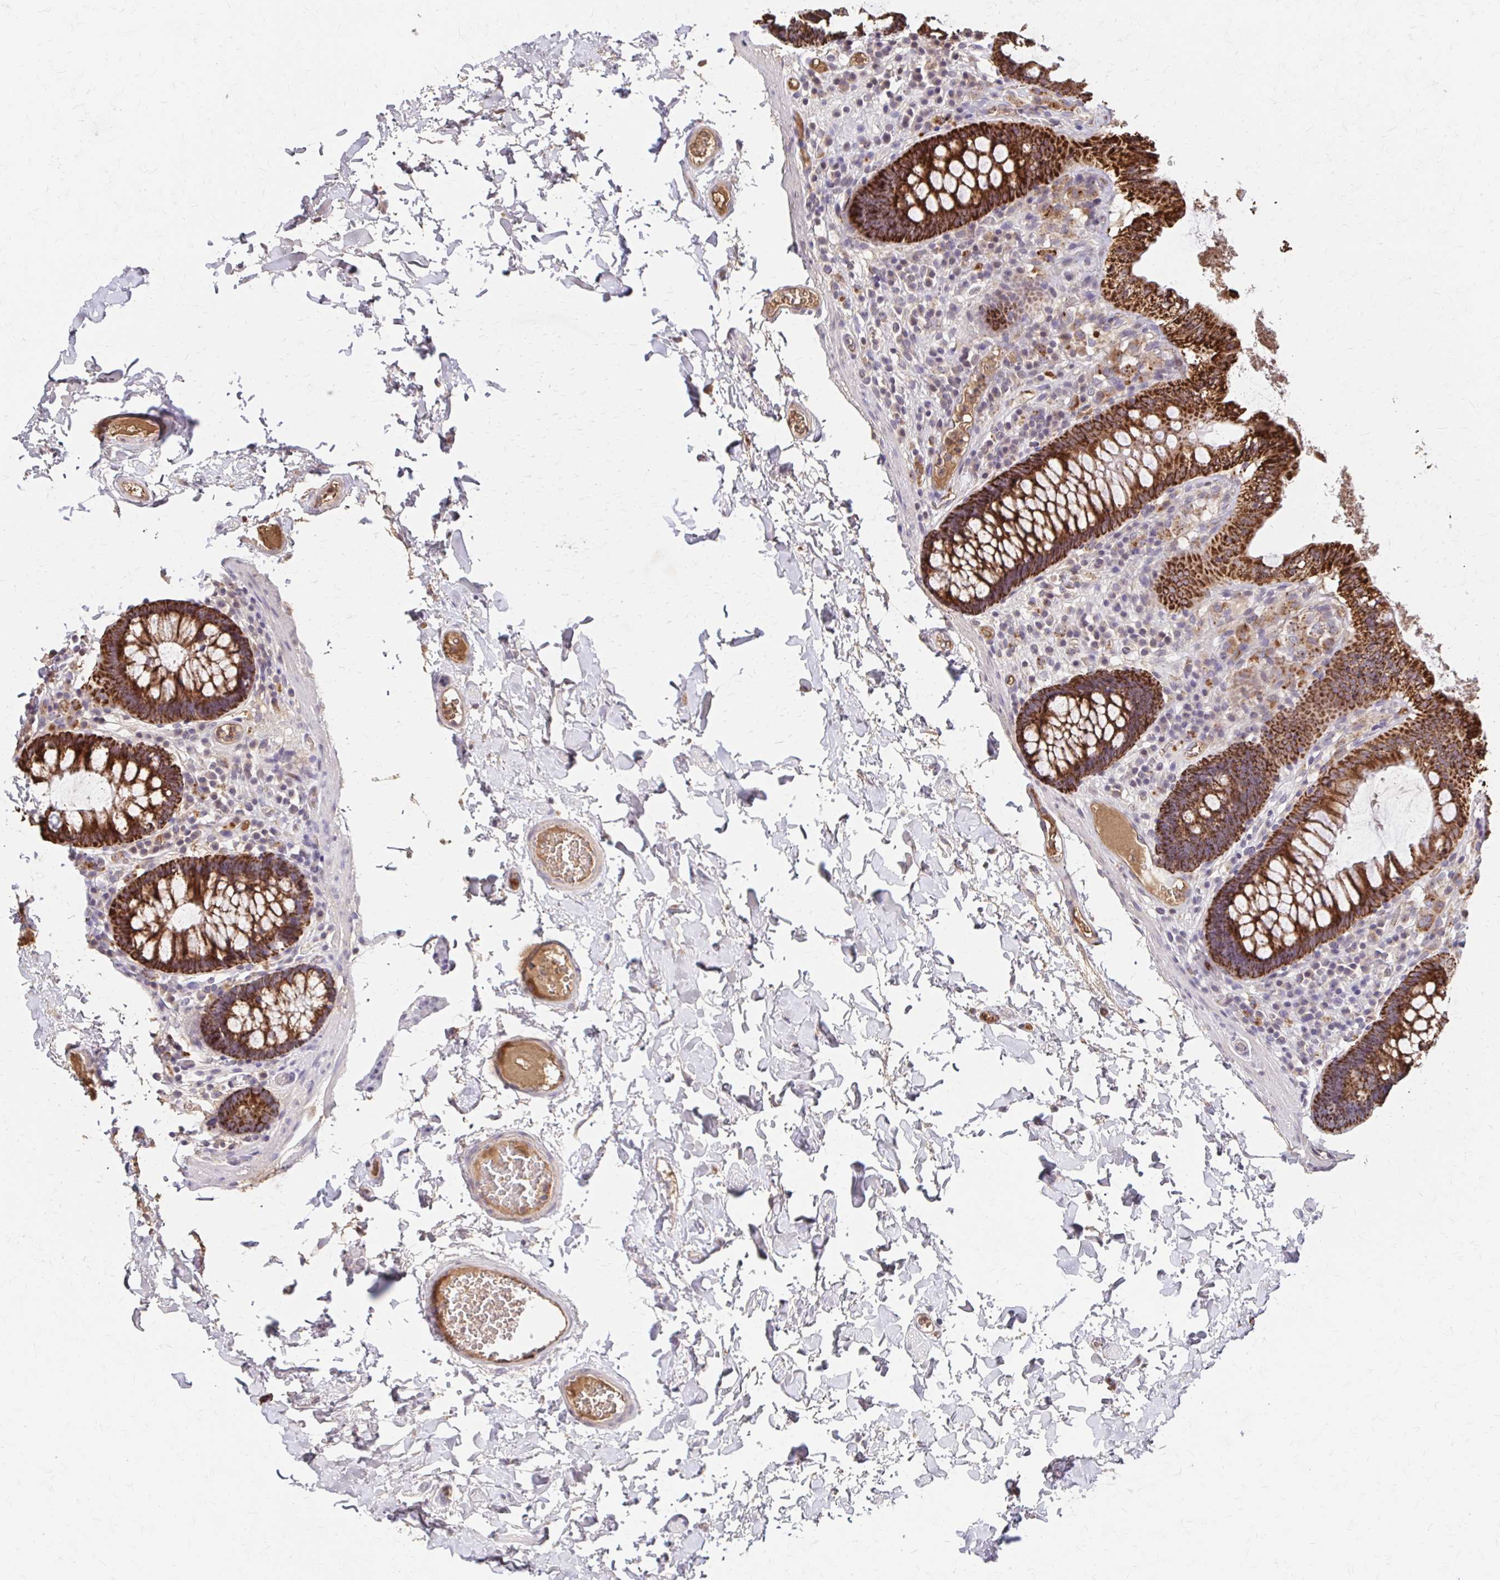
{"staining": {"intensity": "weak", "quantity": ">75%", "location": "cytoplasmic/membranous"}, "tissue": "colon", "cell_type": "Endothelial cells", "image_type": "normal", "snomed": [{"axis": "morphology", "description": "Normal tissue, NOS"}, {"axis": "topography", "description": "Colon"}, {"axis": "topography", "description": "Peripheral nerve tissue"}], "caption": "DAB immunohistochemical staining of normal colon reveals weak cytoplasmic/membranous protein positivity in approximately >75% of endothelial cells.", "gene": "HMGCS2", "patient": {"sex": "male", "age": 84}}